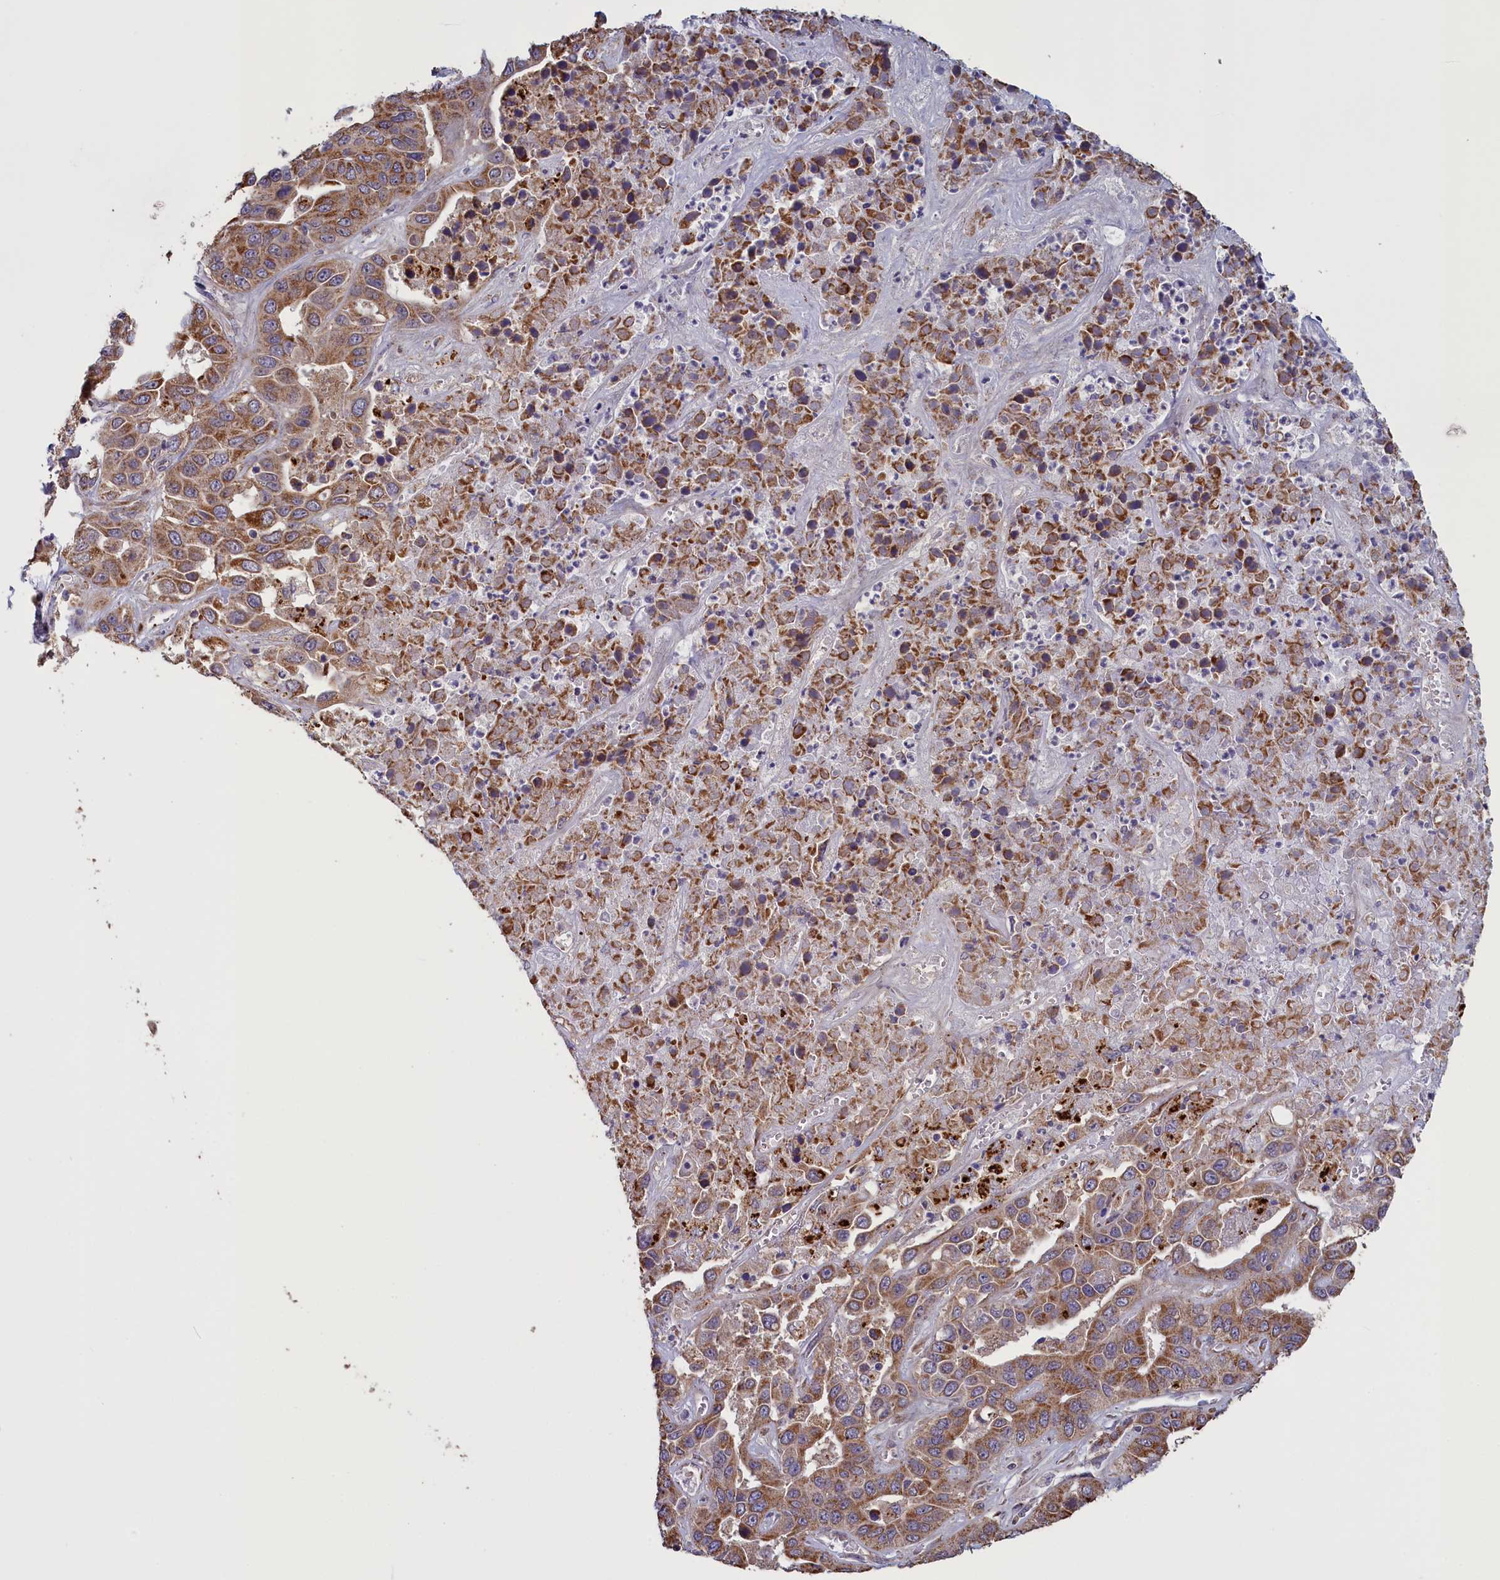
{"staining": {"intensity": "moderate", "quantity": ">75%", "location": "cytoplasmic/membranous"}, "tissue": "liver cancer", "cell_type": "Tumor cells", "image_type": "cancer", "snomed": [{"axis": "morphology", "description": "Cholangiocarcinoma"}, {"axis": "topography", "description": "Liver"}], "caption": "The photomicrograph reveals staining of liver cholangiocarcinoma, revealing moderate cytoplasmic/membranous protein expression (brown color) within tumor cells.", "gene": "ACAD8", "patient": {"sex": "female", "age": 52}}